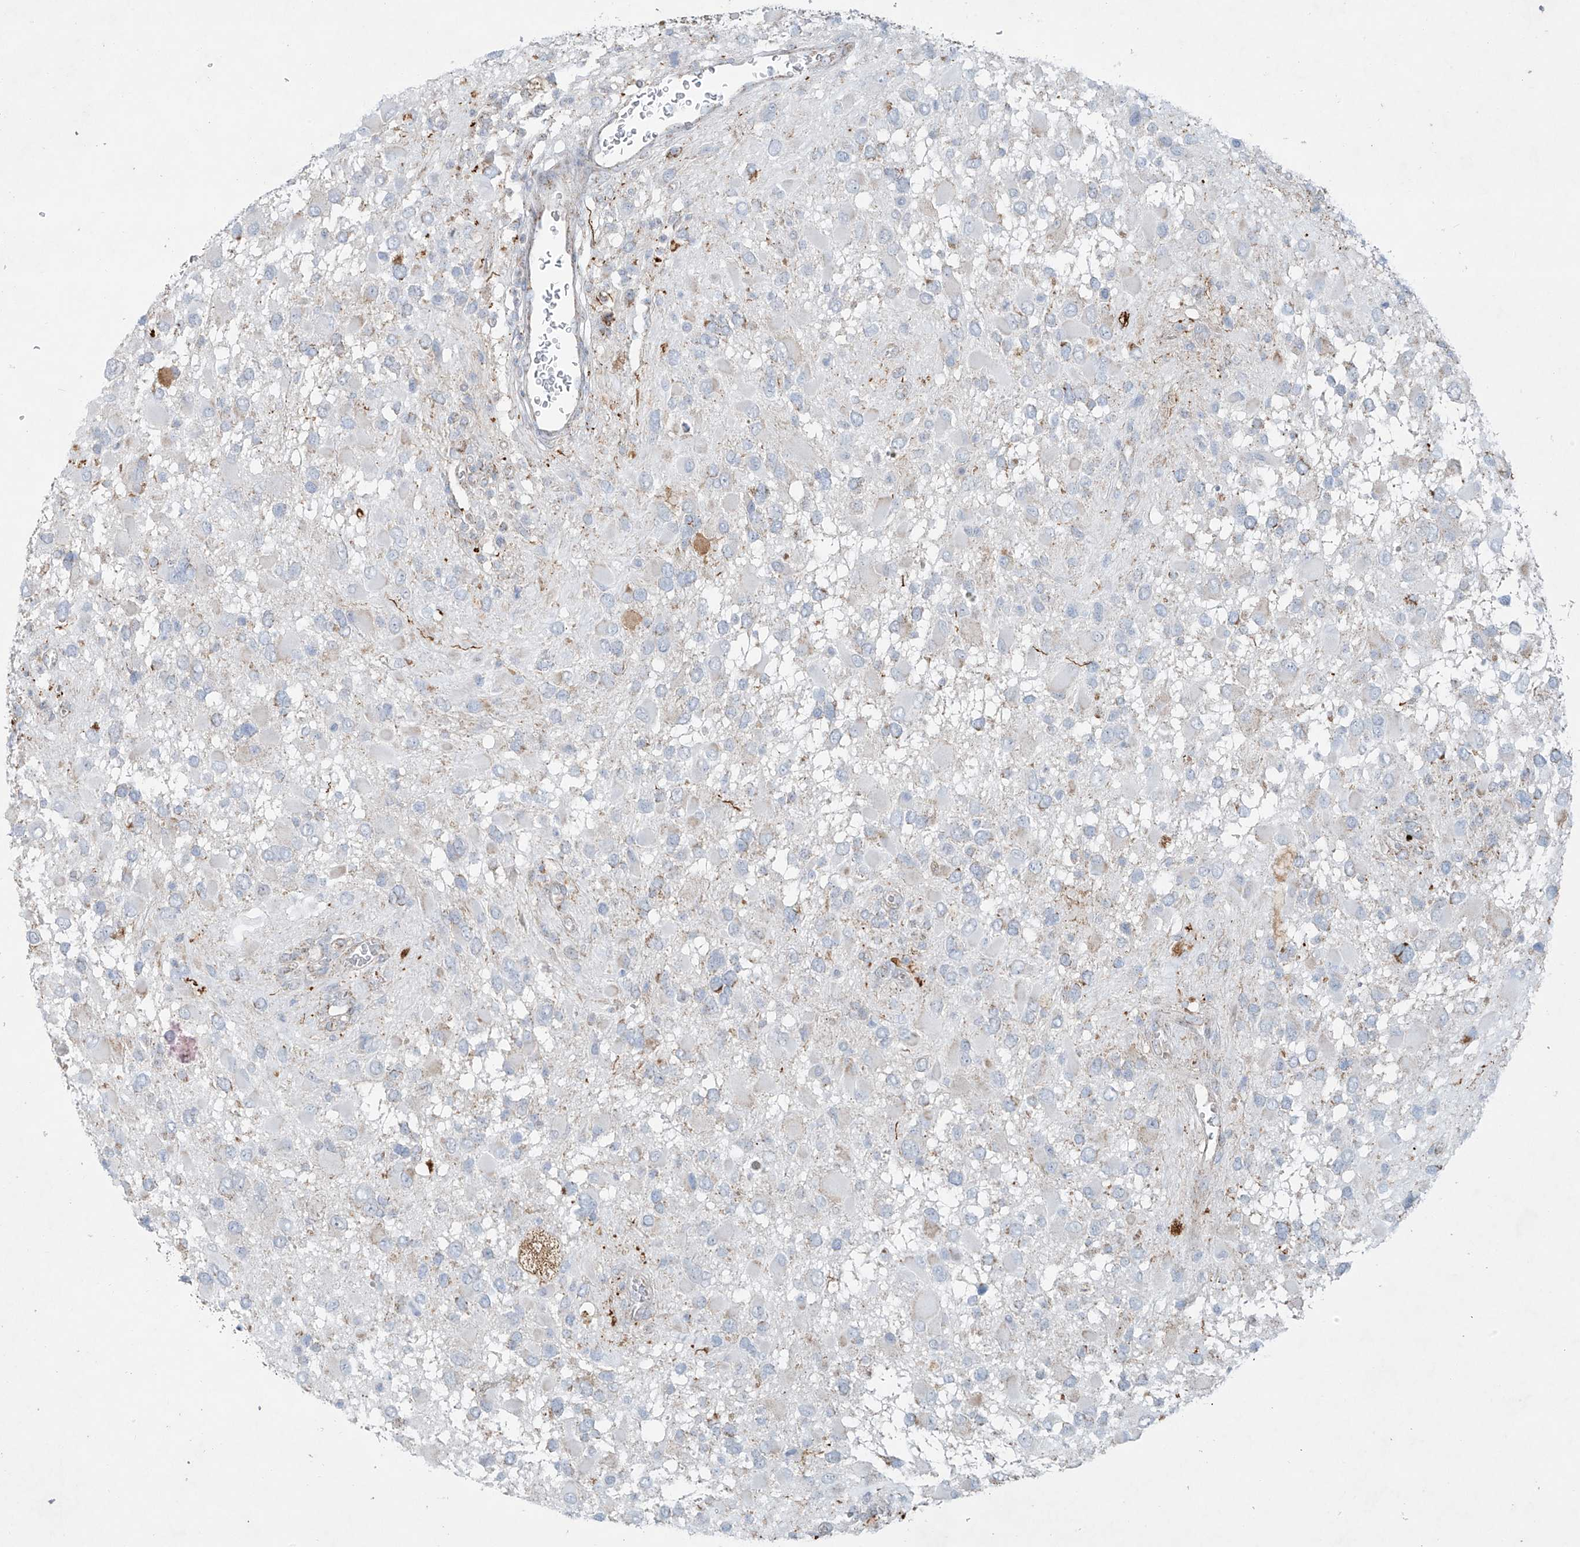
{"staining": {"intensity": "negative", "quantity": "none", "location": "none"}, "tissue": "glioma", "cell_type": "Tumor cells", "image_type": "cancer", "snomed": [{"axis": "morphology", "description": "Glioma, malignant, High grade"}, {"axis": "topography", "description": "Brain"}], "caption": "A histopathology image of malignant glioma (high-grade) stained for a protein displays no brown staining in tumor cells.", "gene": "SMDT1", "patient": {"sex": "male", "age": 53}}